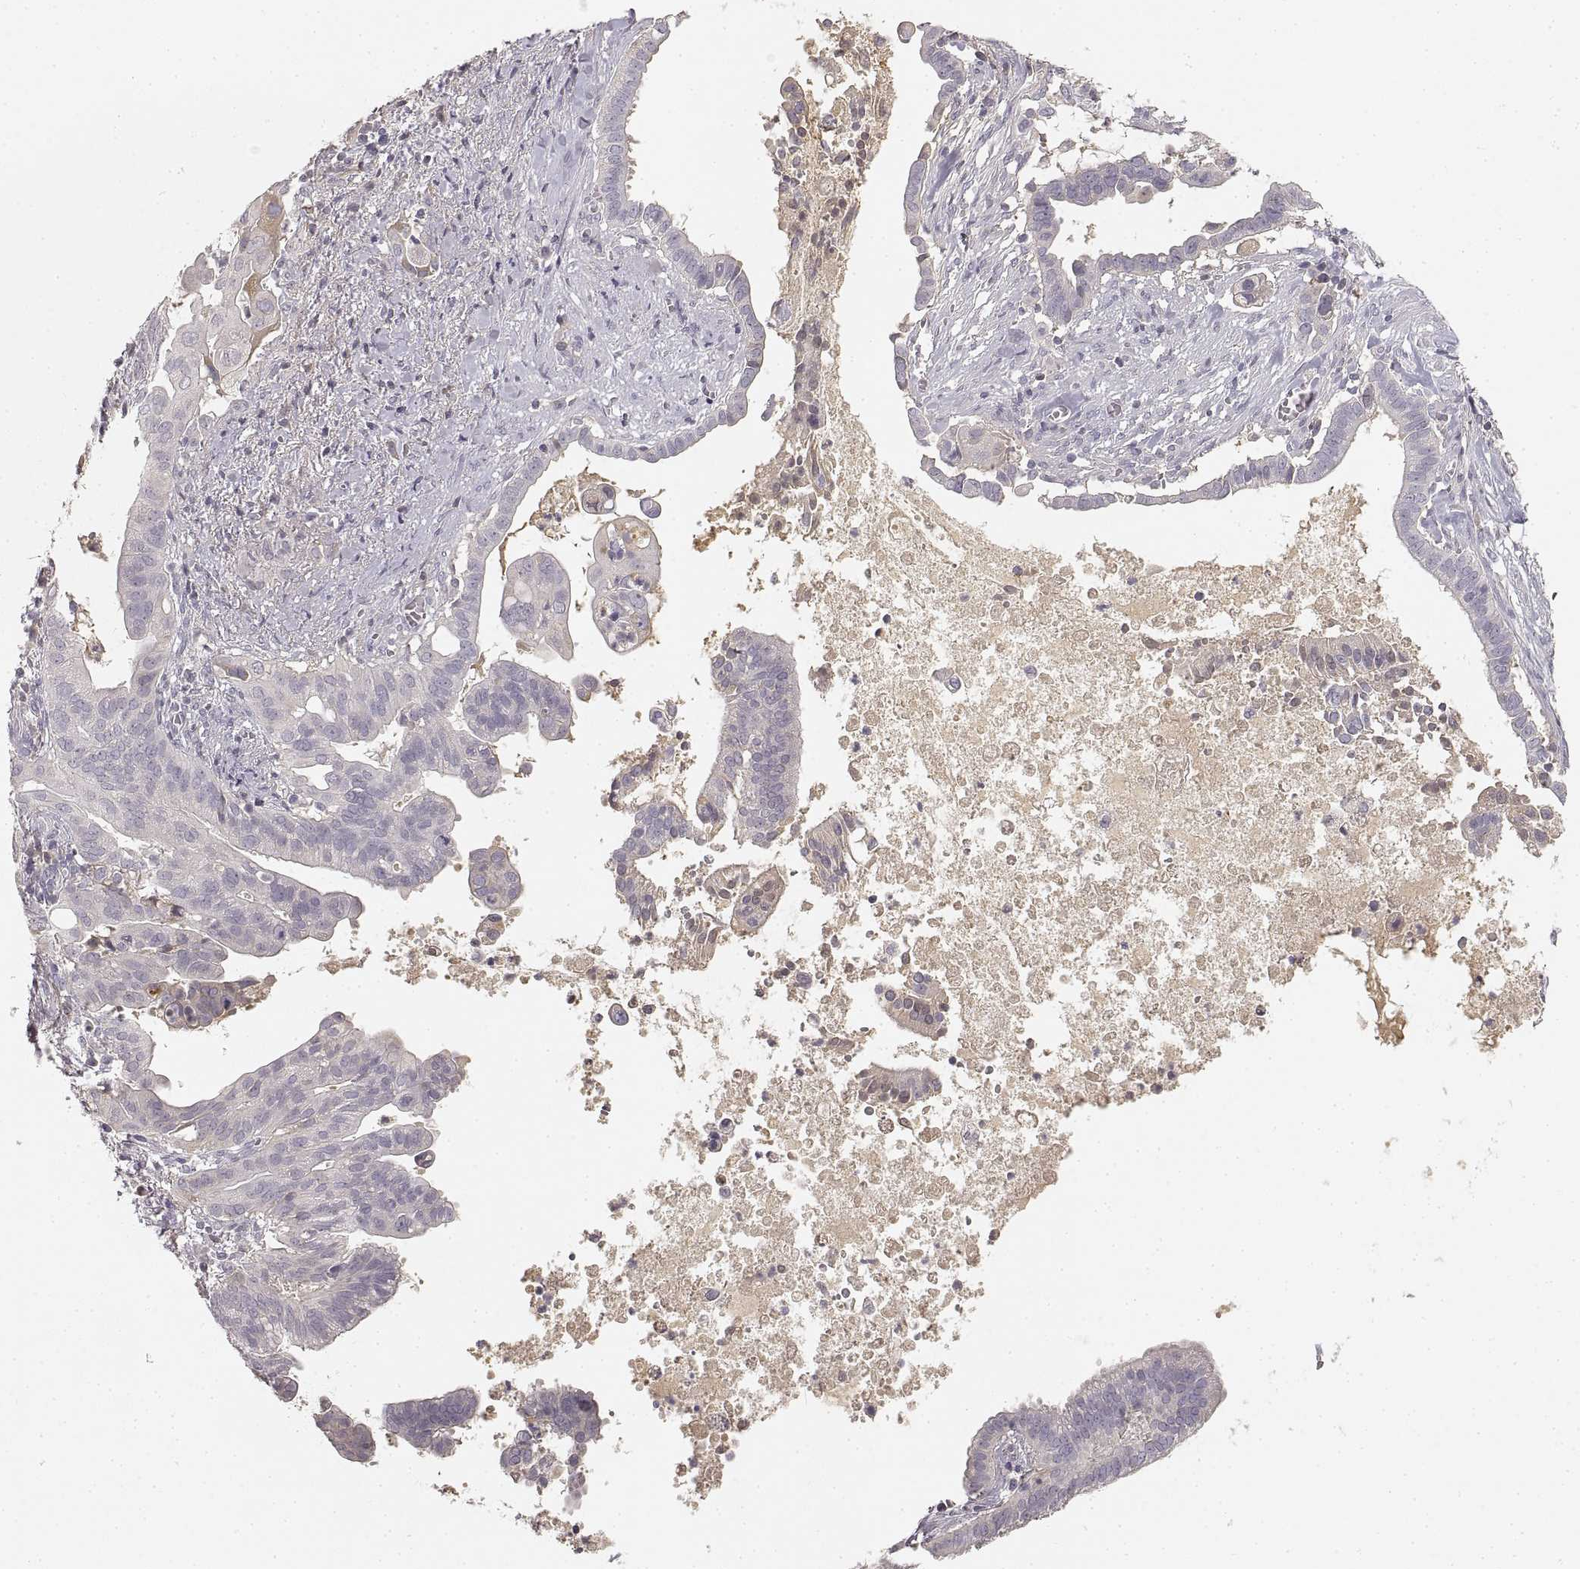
{"staining": {"intensity": "negative", "quantity": "none", "location": "none"}, "tissue": "pancreatic cancer", "cell_type": "Tumor cells", "image_type": "cancer", "snomed": [{"axis": "morphology", "description": "Adenocarcinoma, NOS"}, {"axis": "topography", "description": "Pancreas"}], "caption": "The photomicrograph reveals no staining of tumor cells in adenocarcinoma (pancreatic). (Stains: DAB immunohistochemistry (IHC) with hematoxylin counter stain, Microscopy: brightfield microscopy at high magnification).", "gene": "RUNDC3A", "patient": {"sex": "male", "age": 61}}